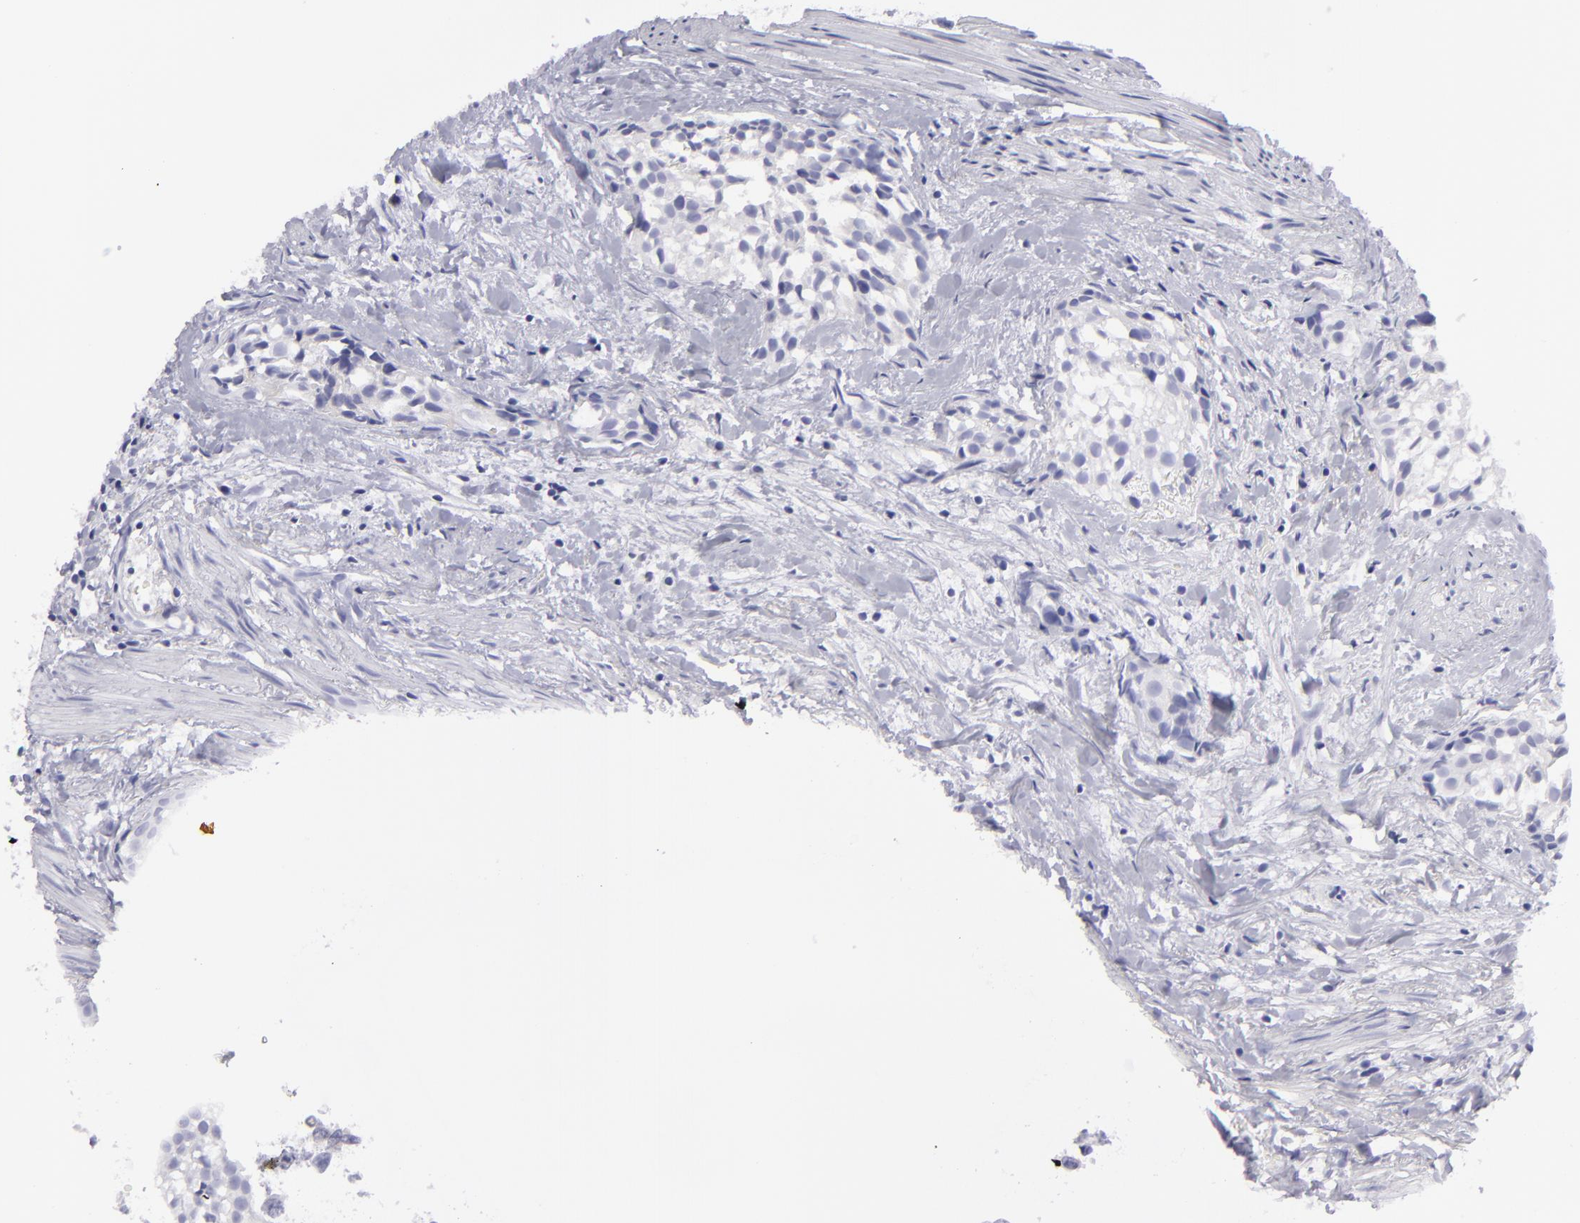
{"staining": {"intensity": "negative", "quantity": "none", "location": "none"}, "tissue": "urothelial cancer", "cell_type": "Tumor cells", "image_type": "cancer", "snomed": [{"axis": "morphology", "description": "Urothelial carcinoma, High grade"}, {"axis": "topography", "description": "Urinary bladder"}], "caption": "Tumor cells show no significant protein expression in urothelial carcinoma (high-grade).", "gene": "DLG4", "patient": {"sex": "female", "age": 78}}